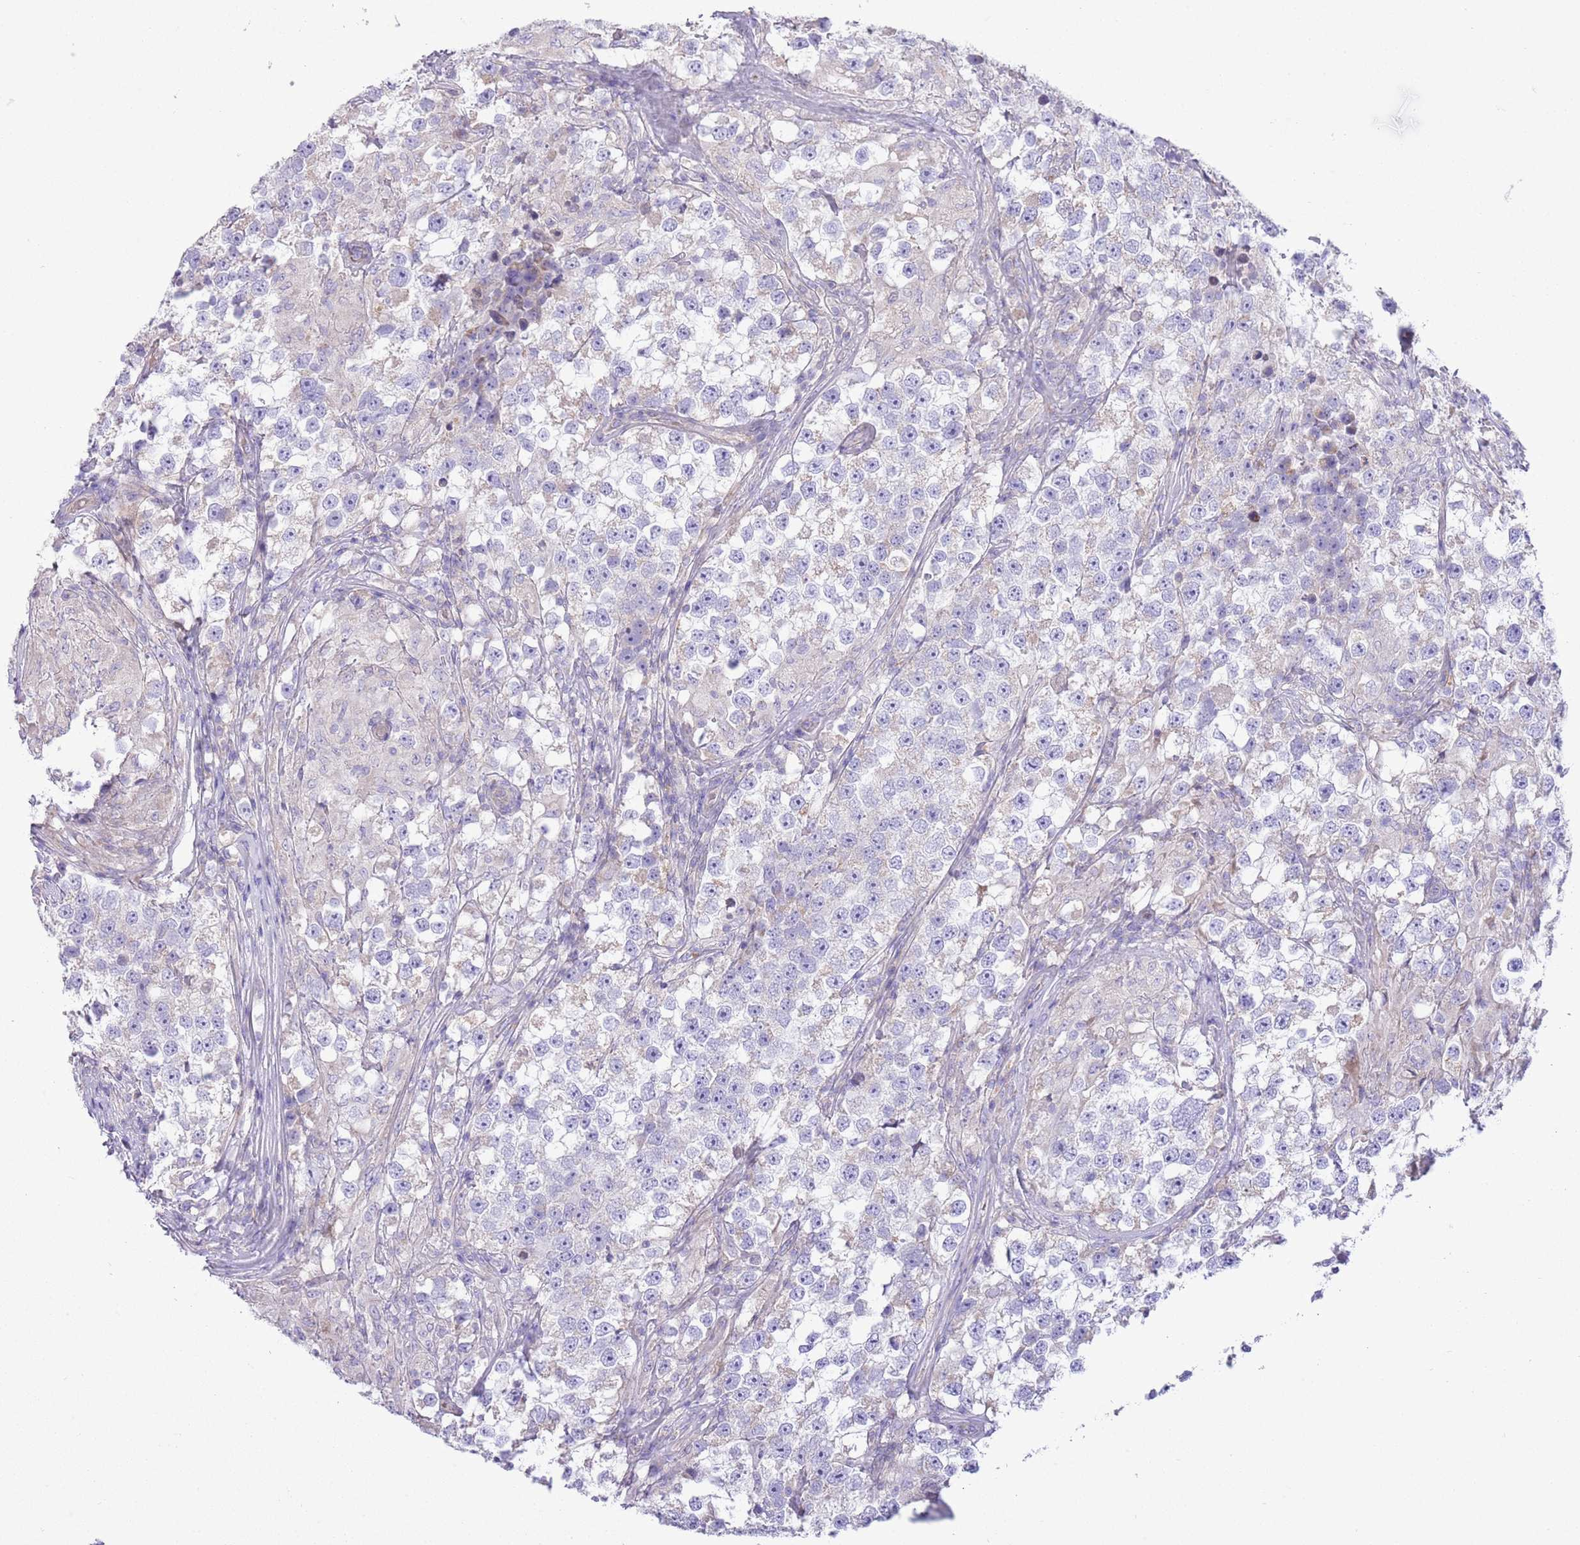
{"staining": {"intensity": "negative", "quantity": "none", "location": "none"}, "tissue": "testis cancer", "cell_type": "Tumor cells", "image_type": "cancer", "snomed": [{"axis": "morphology", "description": "Seminoma, NOS"}, {"axis": "topography", "description": "Testis"}], "caption": "The immunohistochemistry image has no significant expression in tumor cells of testis cancer tissue. (DAB (3,3'-diaminobenzidine) immunohistochemistry with hematoxylin counter stain).", "gene": "OAZ2", "patient": {"sex": "male", "age": 46}}